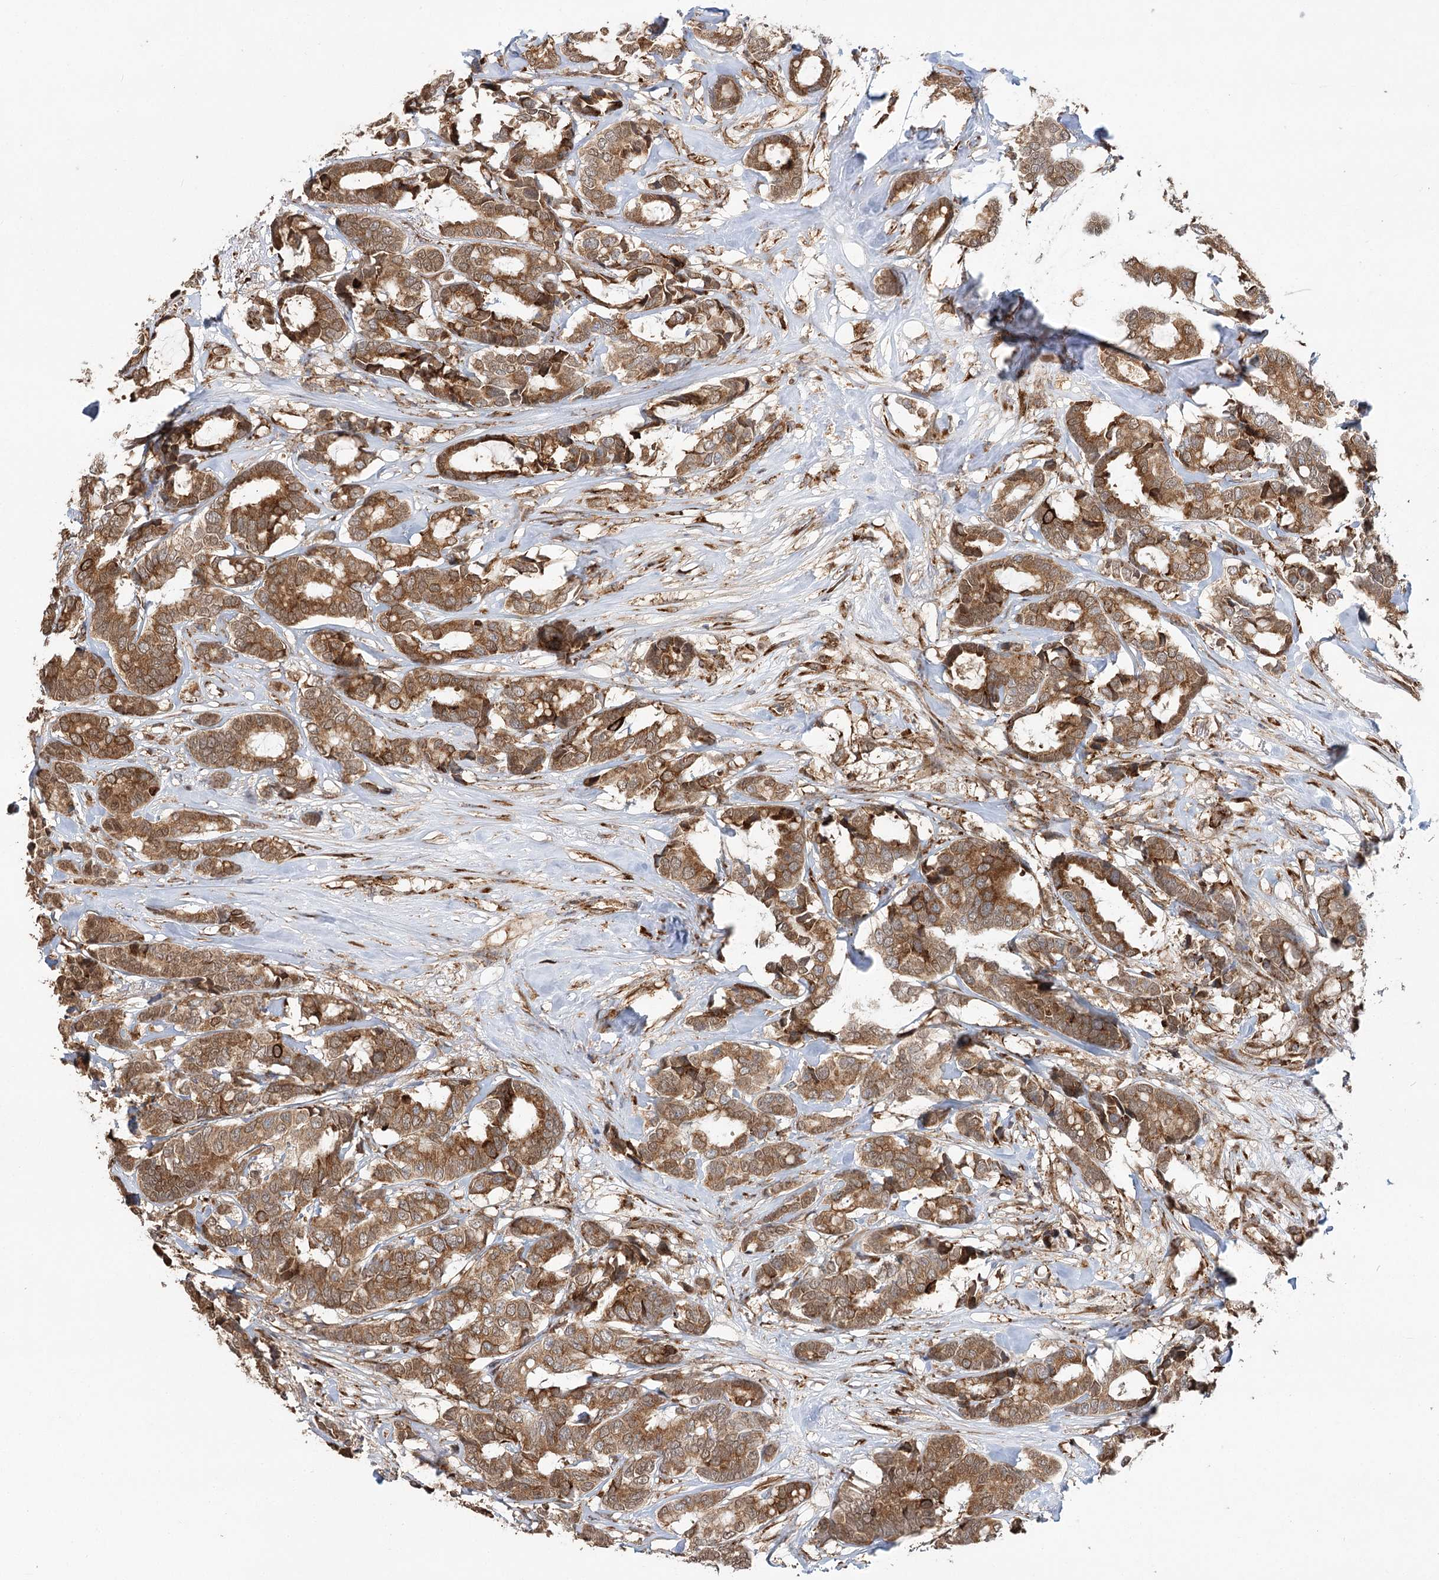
{"staining": {"intensity": "moderate", "quantity": ">75%", "location": "cytoplasmic/membranous"}, "tissue": "breast cancer", "cell_type": "Tumor cells", "image_type": "cancer", "snomed": [{"axis": "morphology", "description": "Duct carcinoma"}, {"axis": "topography", "description": "Breast"}], "caption": "The immunohistochemical stain shows moderate cytoplasmic/membranous expression in tumor cells of breast infiltrating ductal carcinoma tissue. The staining is performed using DAB (3,3'-diaminobenzidine) brown chromogen to label protein expression. The nuclei are counter-stained blue using hematoxylin.", "gene": "DNAJB14", "patient": {"sex": "female", "age": 87}}